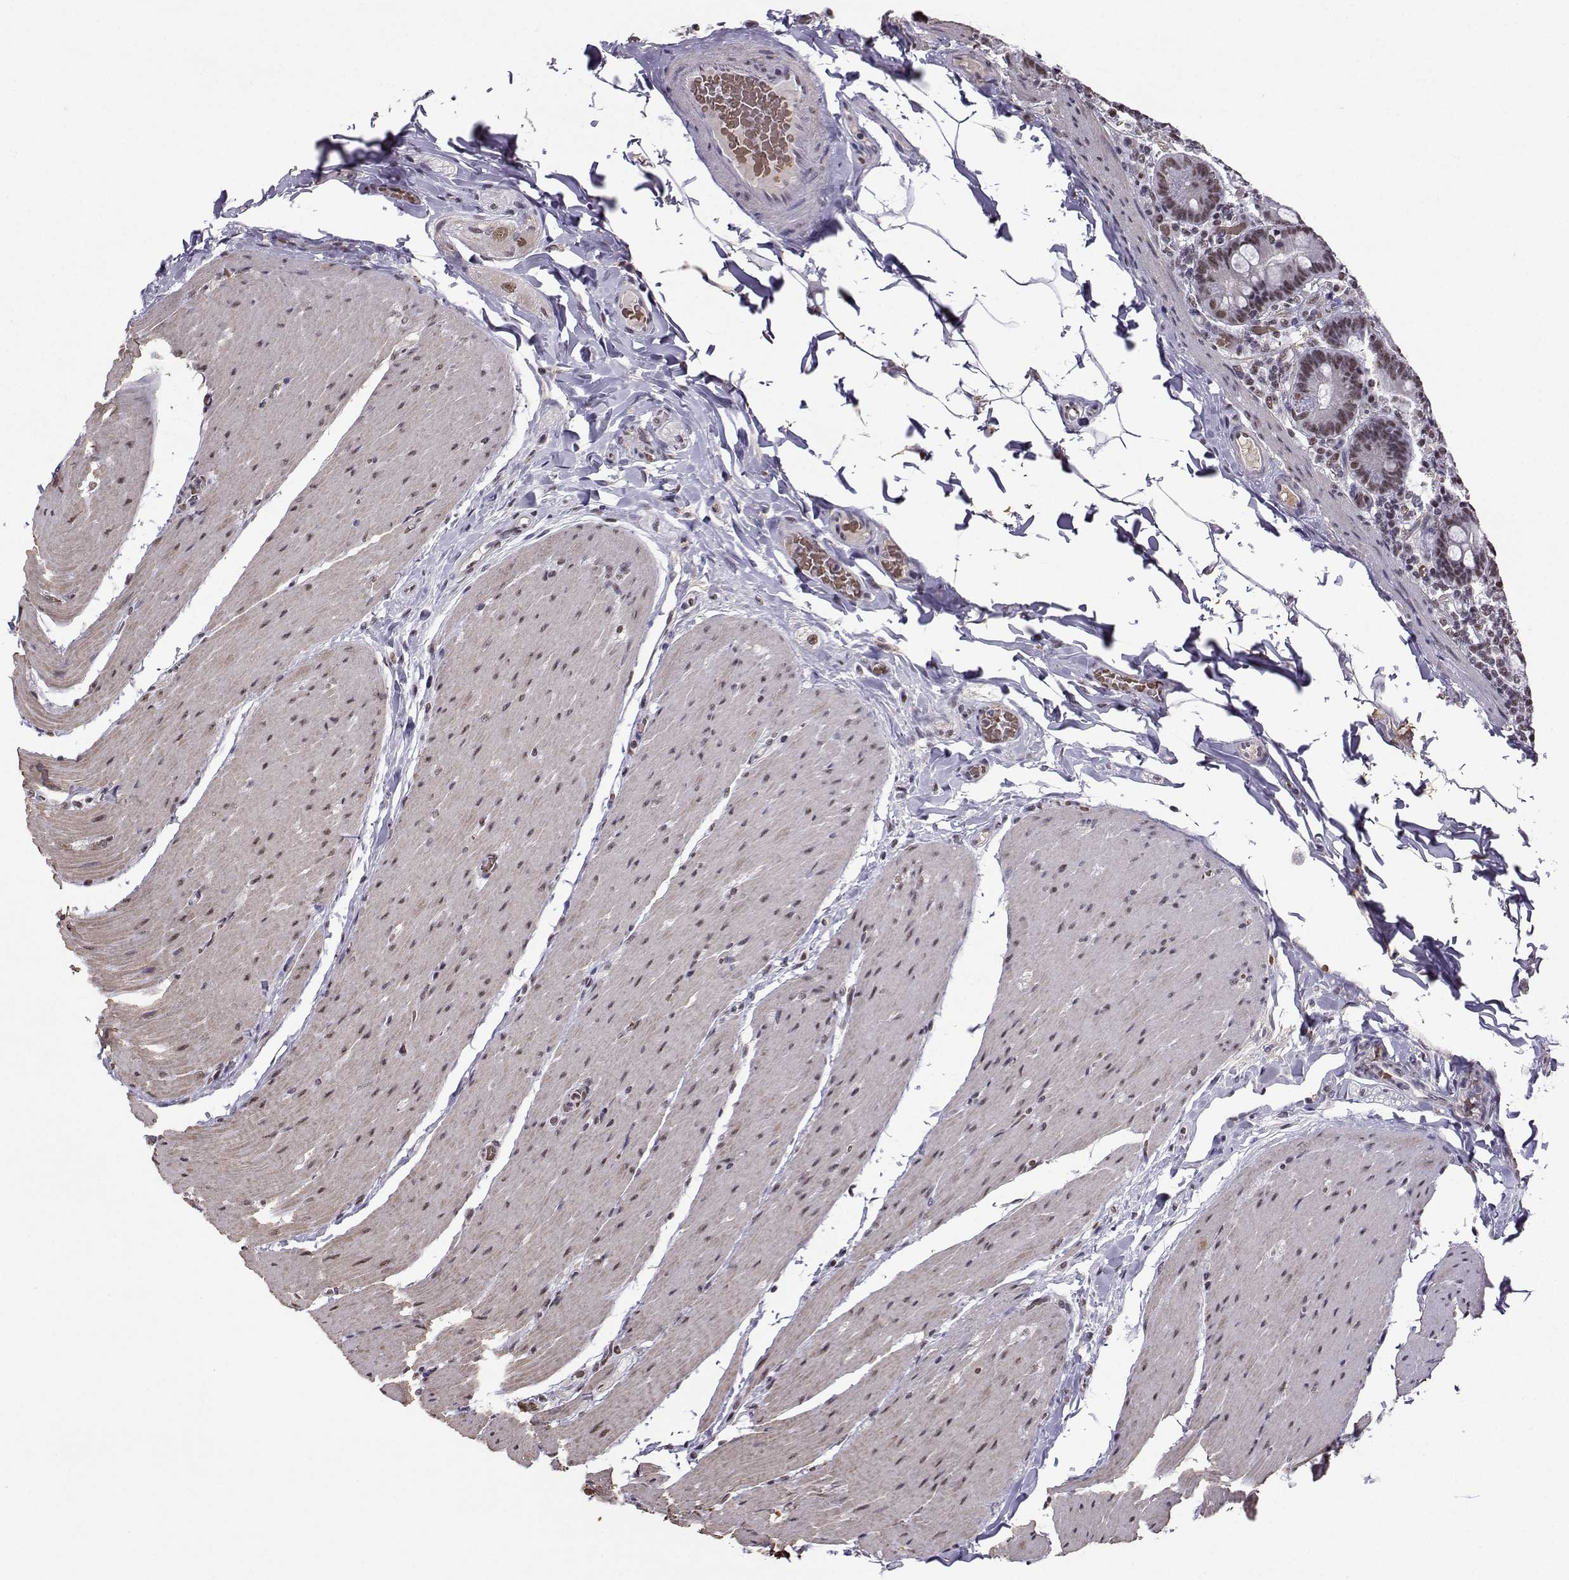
{"staining": {"intensity": "weak", "quantity": ">75%", "location": "nuclear"}, "tissue": "small intestine", "cell_type": "Glandular cells", "image_type": "normal", "snomed": [{"axis": "morphology", "description": "Normal tissue, NOS"}, {"axis": "topography", "description": "Small intestine"}], "caption": "Small intestine stained with a brown dye displays weak nuclear positive expression in about >75% of glandular cells.", "gene": "CCNK", "patient": {"sex": "male", "age": 37}}